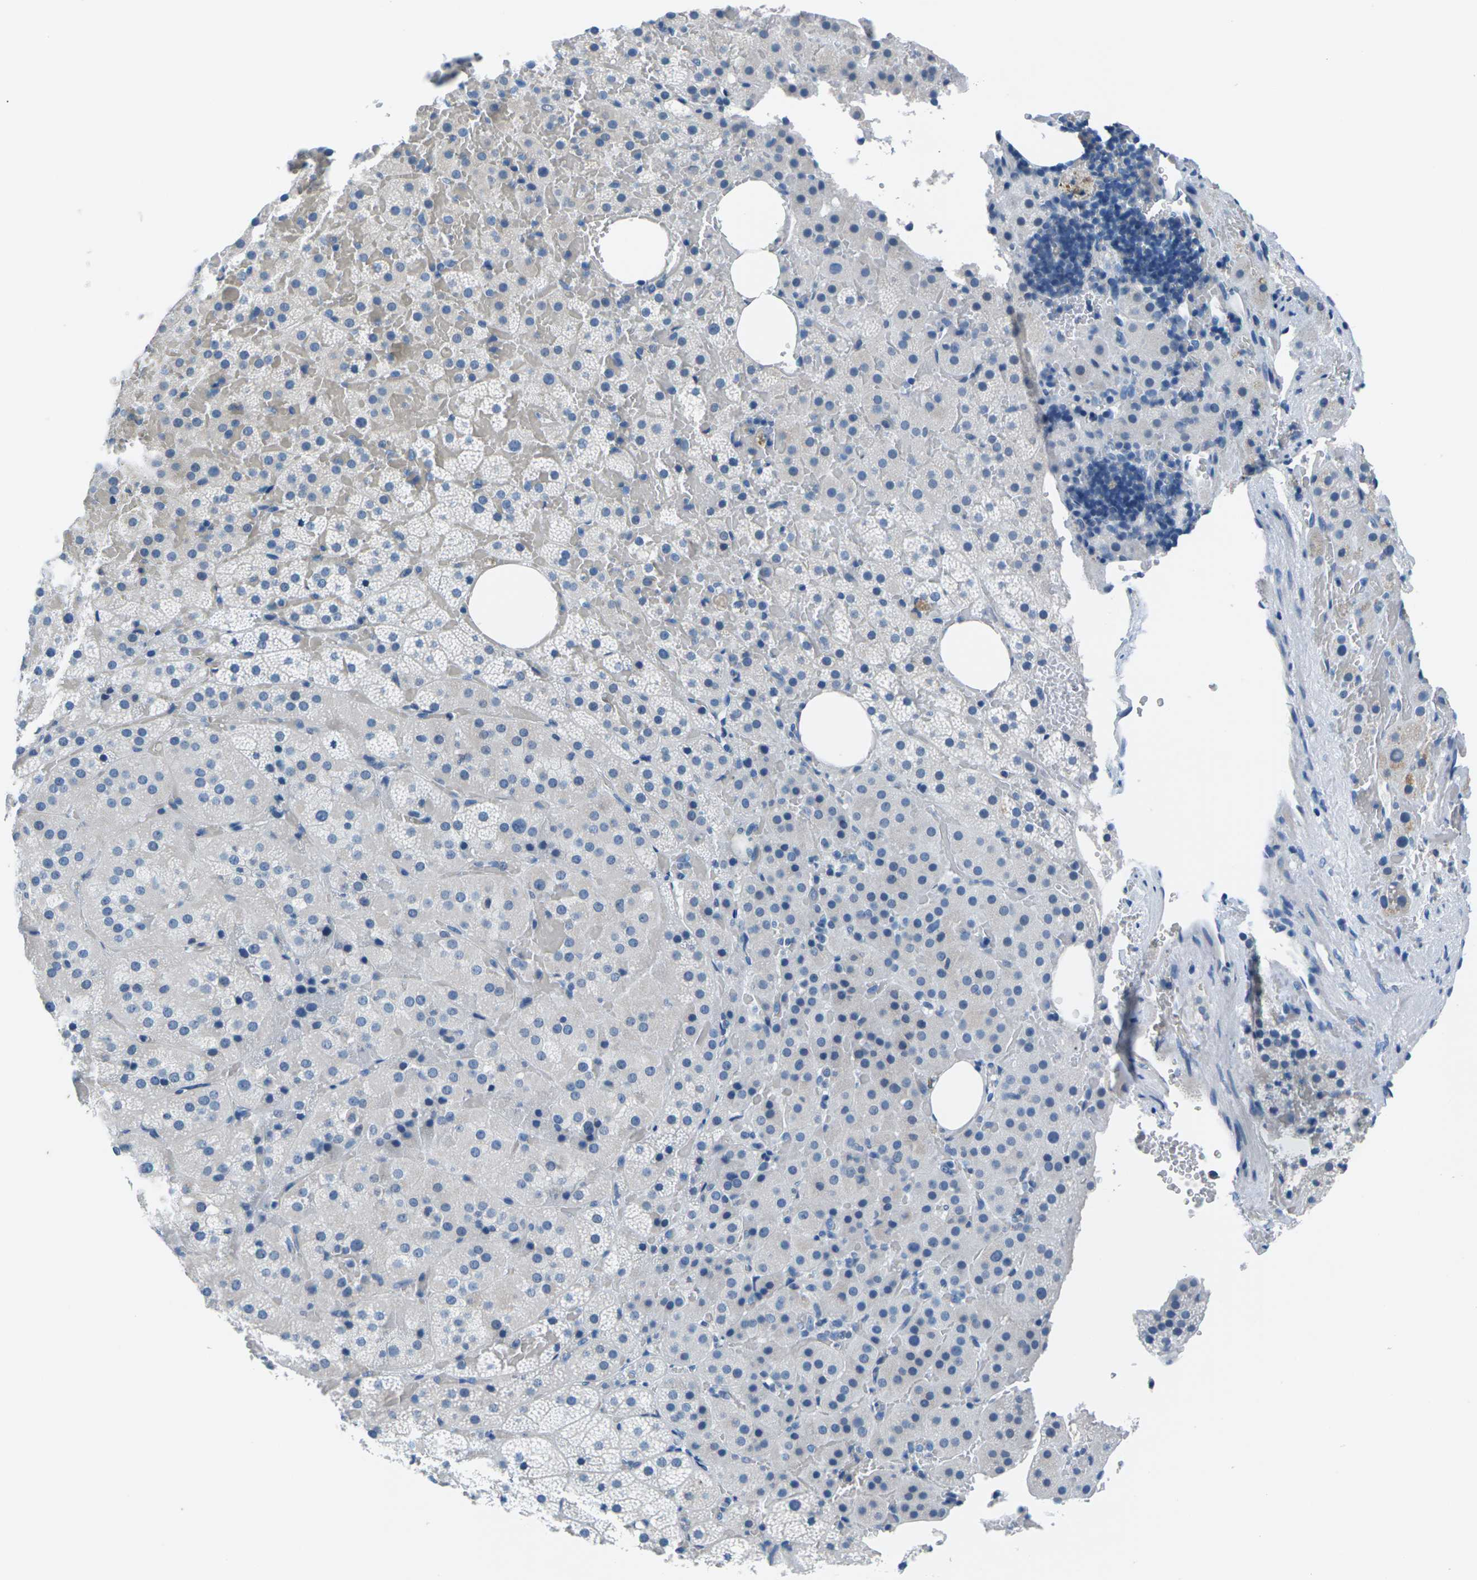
{"staining": {"intensity": "negative", "quantity": "none", "location": "none"}, "tissue": "adrenal gland", "cell_type": "Glandular cells", "image_type": "normal", "snomed": [{"axis": "morphology", "description": "Normal tissue, NOS"}, {"axis": "topography", "description": "Adrenal gland"}], "caption": "There is no significant positivity in glandular cells of adrenal gland. (Brightfield microscopy of DAB IHC at high magnification).", "gene": "UMOD", "patient": {"sex": "female", "age": 59}}